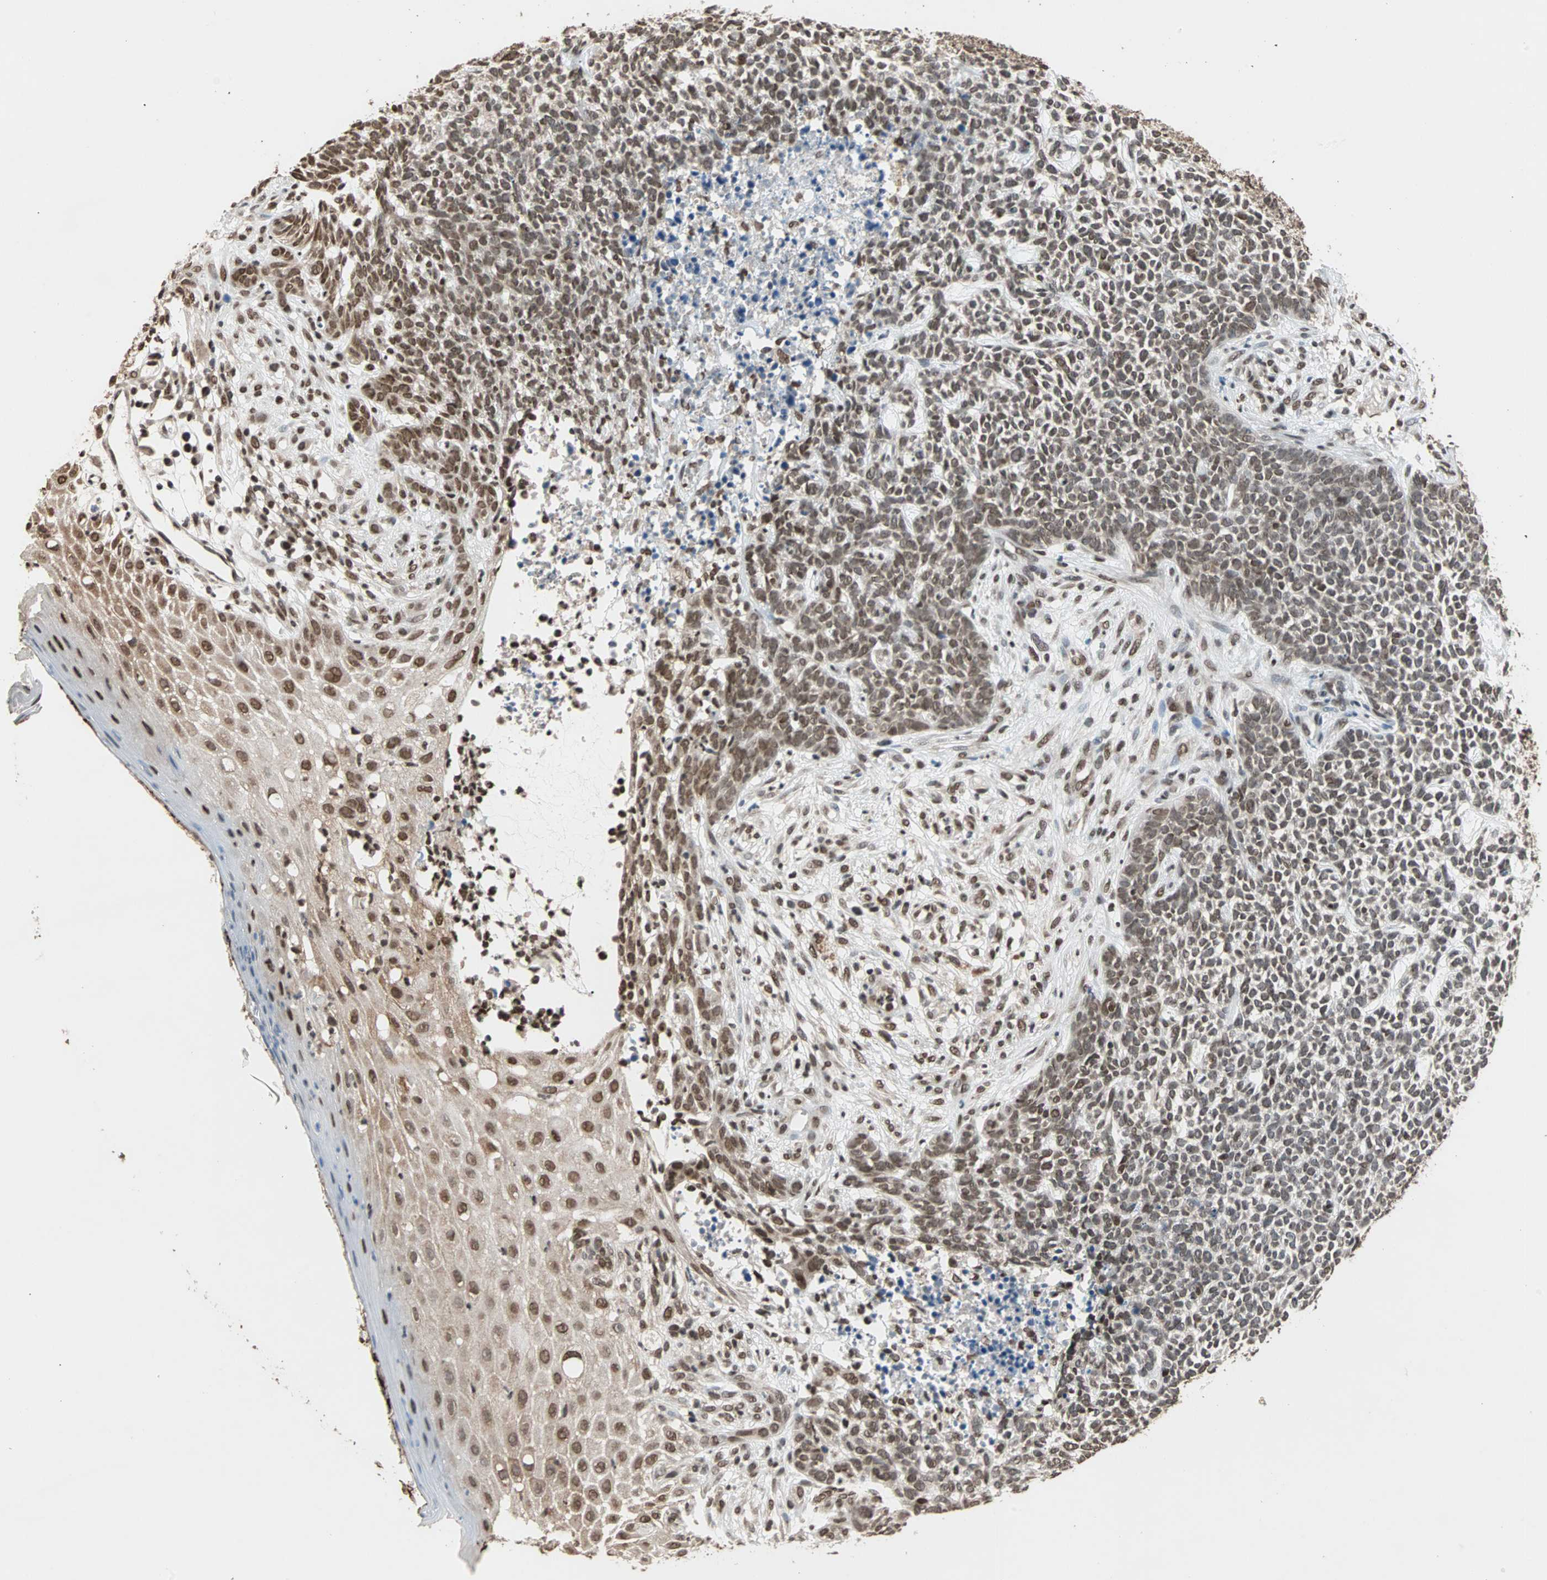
{"staining": {"intensity": "moderate", "quantity": ">75%", "location": "nuclear"}, "tissue": "skin cancer", "cell_type": "Tumor cells", "image_type": "cancer", "snomed": [{"axis": "morphology", "description": "Basal cell carcinoma"}, {"axis": "topography", "description": "Skin"}], "caption": "Immunohistochemistry micrograph of skin cancer stained for a protein (brown), which reveals medium levels of moderate nuclear staining in approximately >75% of tumor cells.", "gene": "DAZAP1", "patient": {"sex": "female", "age": 84}}